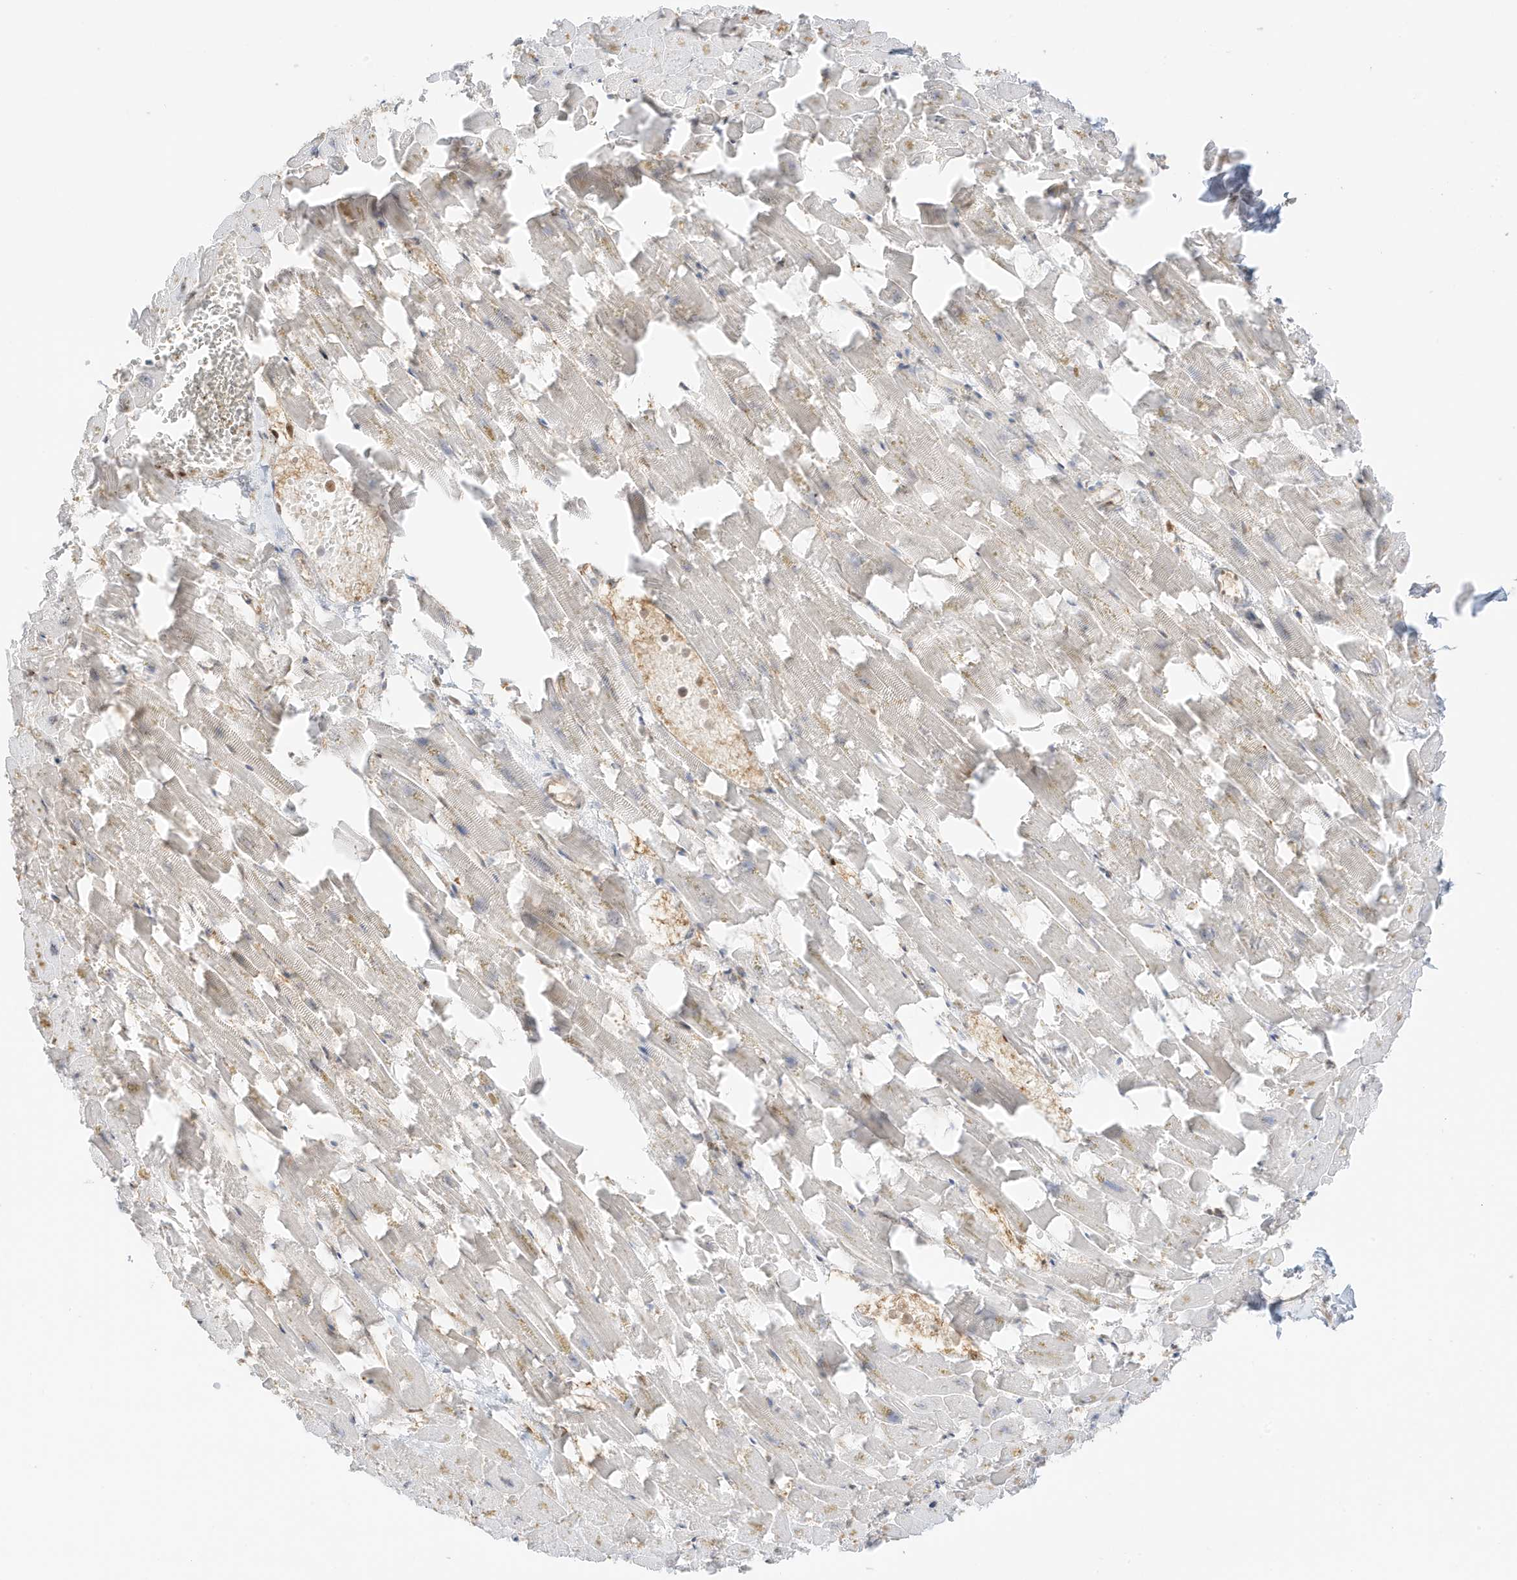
{"staining": {"intensity": "weak", "quantity": "25%-75%", "location": "nuclear"}, "tissue": "heart muscle", "cell_type": "Cardiomyocytes", "image_type": "normal", "snomed": [{"axis": "morphology", "description": "Normal tissue, NOS"}, {"axis": "topography", "description": "Heart"}], "caption": "The photomicrograph shows immunohistochemical staining of unremarkable heart muscle. There is weak nuclear staining is seen in approximately 25%-75% of cardiomyocytes.", "gene": "ZBTB41", "patient": {"sex": "female", "age": 64}}